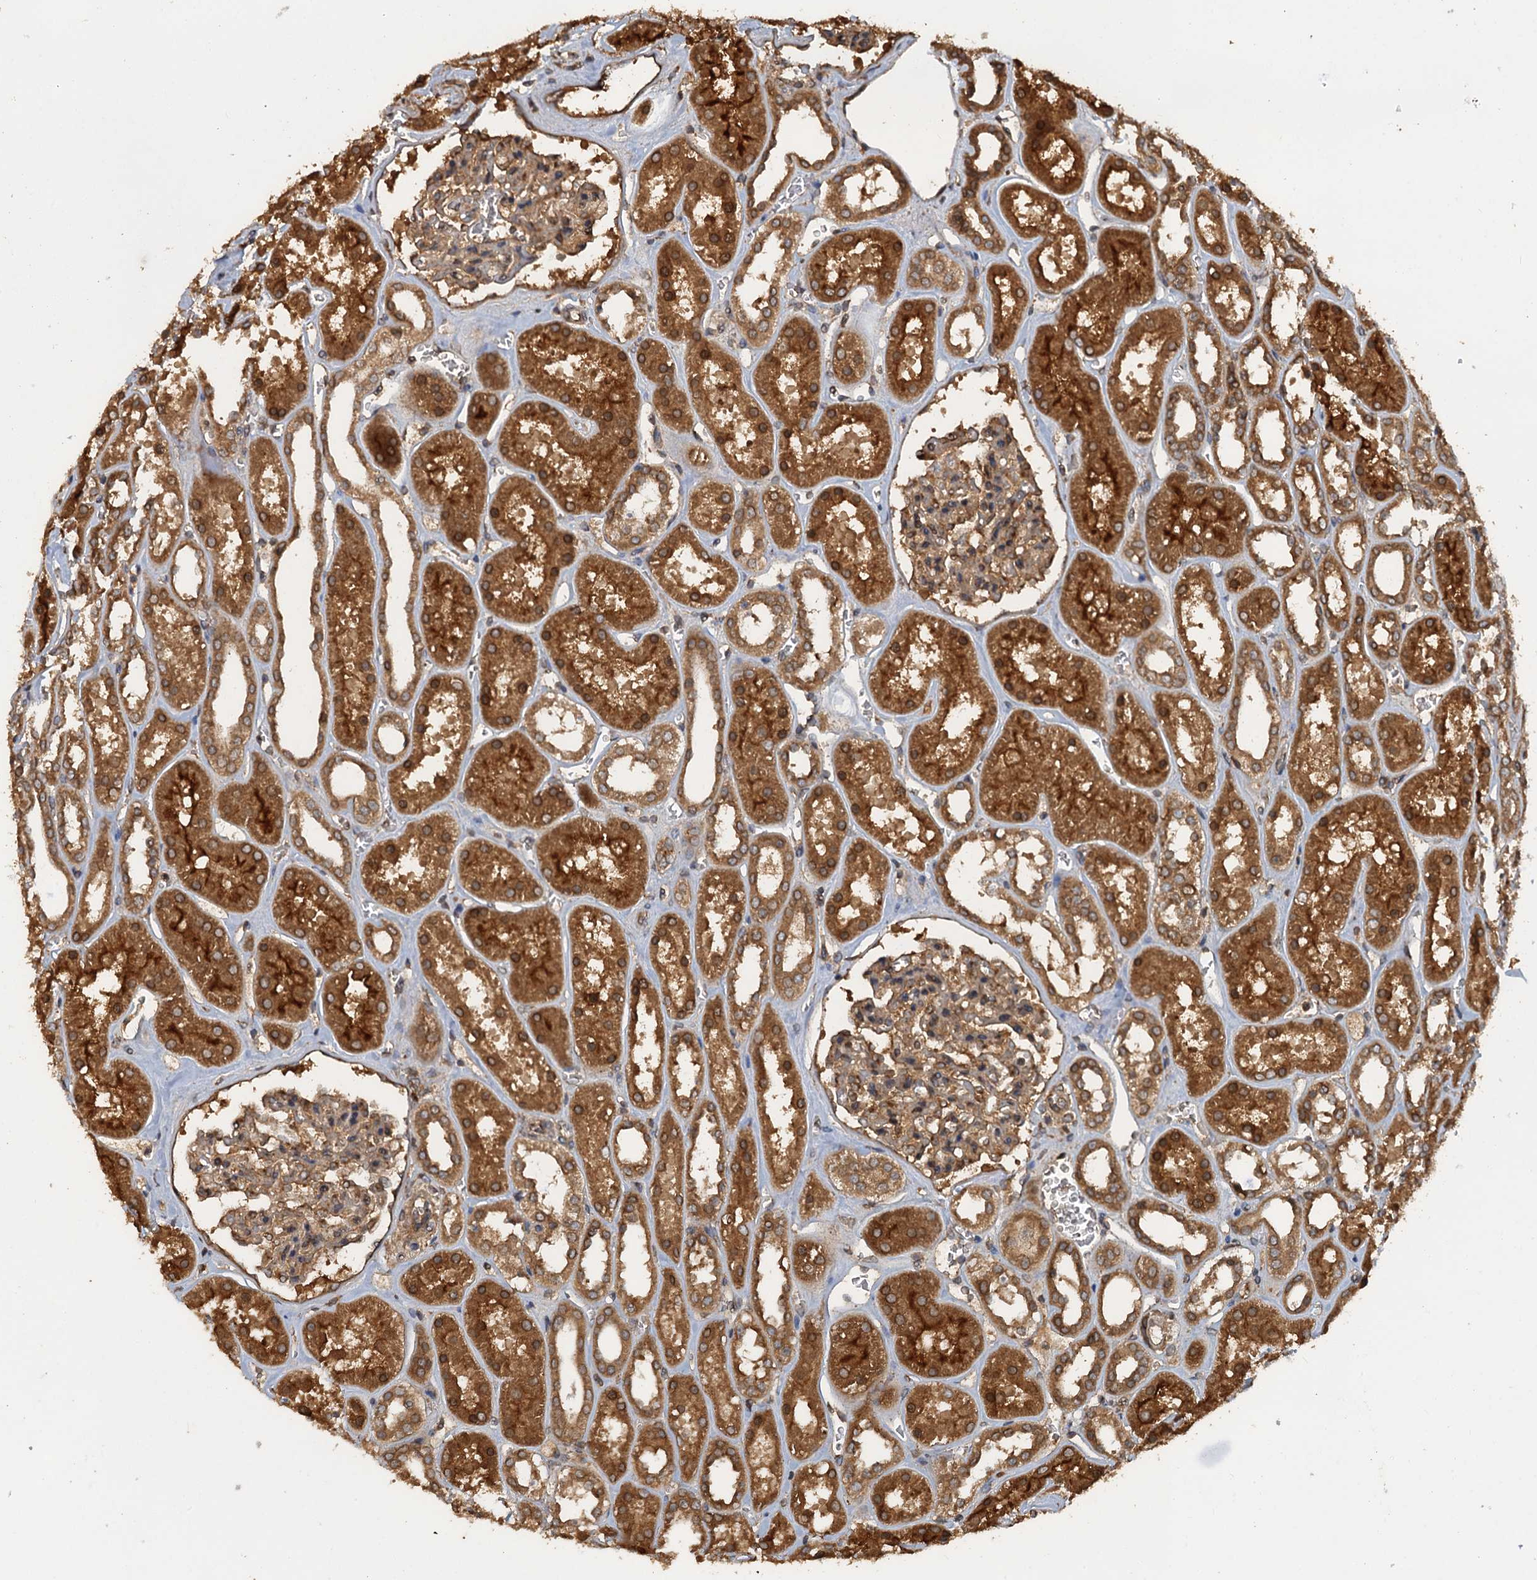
{"staining": {"intensity": "moderate", "quantity": "25%-75%", "location": "cytoplasmic/membranous"}, "tissue": "kidney", "cell_type": "Cells in glomeruli", "image_type": "normal", "snomed": [{"axis": "morphology", "description": "Normal tissue, NOS"}, {"axis": "topography", "description": "Kidney"}], "caption": "Cells in glomeruli display medium levels of moderate cytoplasmic/membranous staining in about 25%-75% of cells in unremarkable kidney. The protein of interest is shown in brown color, while the nuclei are stained blue.", "gene": "GLE1", "patient": {"sex": "female", "age": 41}}